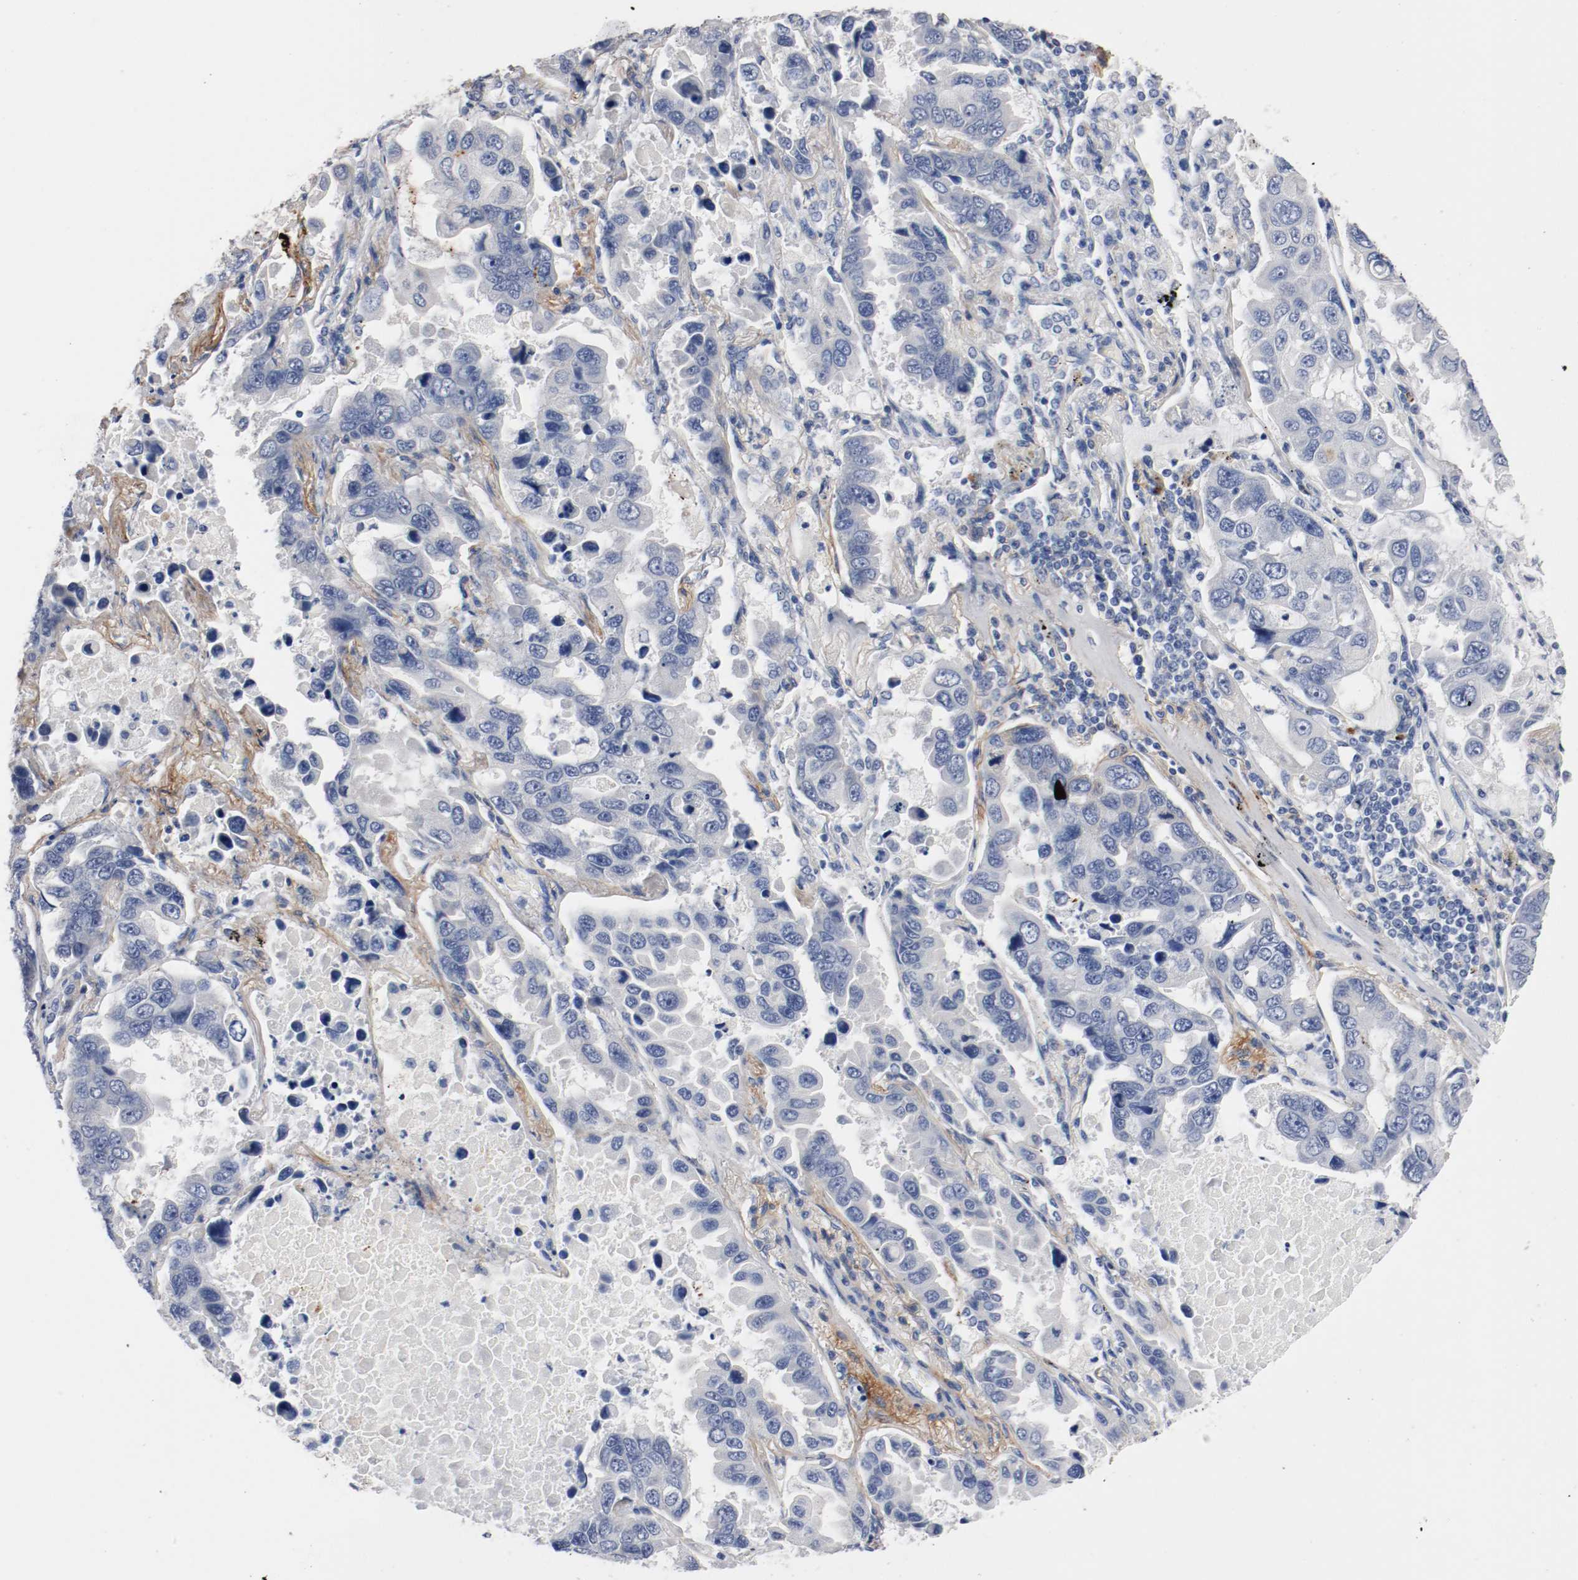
{"staining": {"intensity": "moderate", "quantity": "<25%", "location": "cytoplasmic/membranous"}, "tissue": "lung cancer", "cell_type": "Tumor cells", "image_type": "cancer", "snomed": [{"axis": "morphology", "description": "Adenocarcinoma, NOS"}, {"axis": "topography", "description": "Lung"}], "caption": "Protein staining of lung cancer tissue demonstrates moderate cytoplasmic/membranous positivity in about <25% of tumor cells.", "gene": "TNC", "patient": {"sex": "male", "age": 64}}